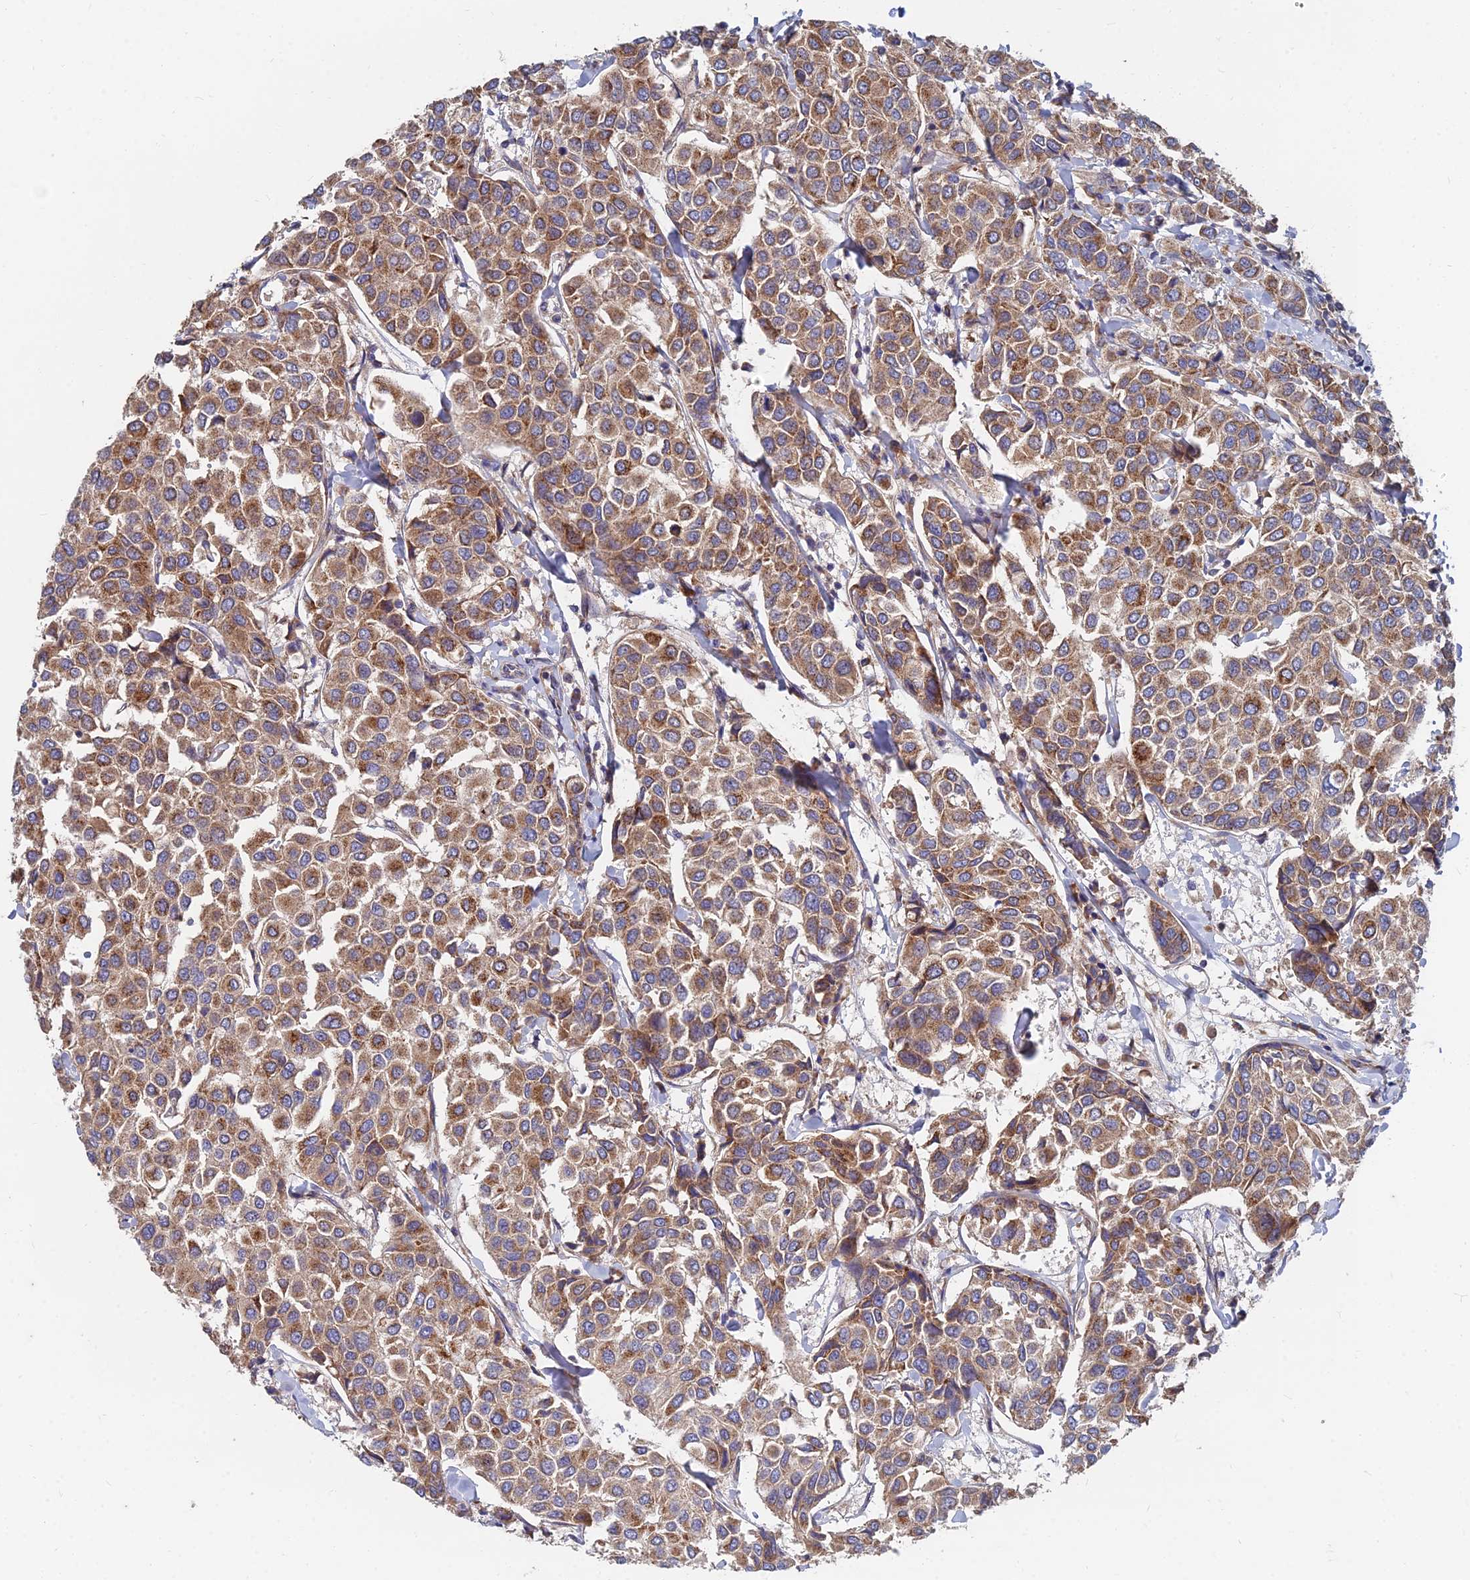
{"staining": {"intensity": "moderate", "quantity": ">75%", "location": "cytoplasmic/membranous"}, "tissue": "breast cancer", "cell_type": "Tumor cells", "image_type": "cancer", "snomed": [{"axis": "morphology", "description": "Duct carcinoma"}, {"axis": "topography", "description": "Breast"}], "caption": "IHC image of neoplastic tissue: human breast cancer (intraductal carcinoma) stained using IHC reveals medium levels of moderate protein expression localized specifically in the cytoplasmic/membranous of tumor cells, appearing as a cytoplasmic/membranous brown color.", "gene": "CCZ1", "patient": {"sex": "female", "age": 55}}